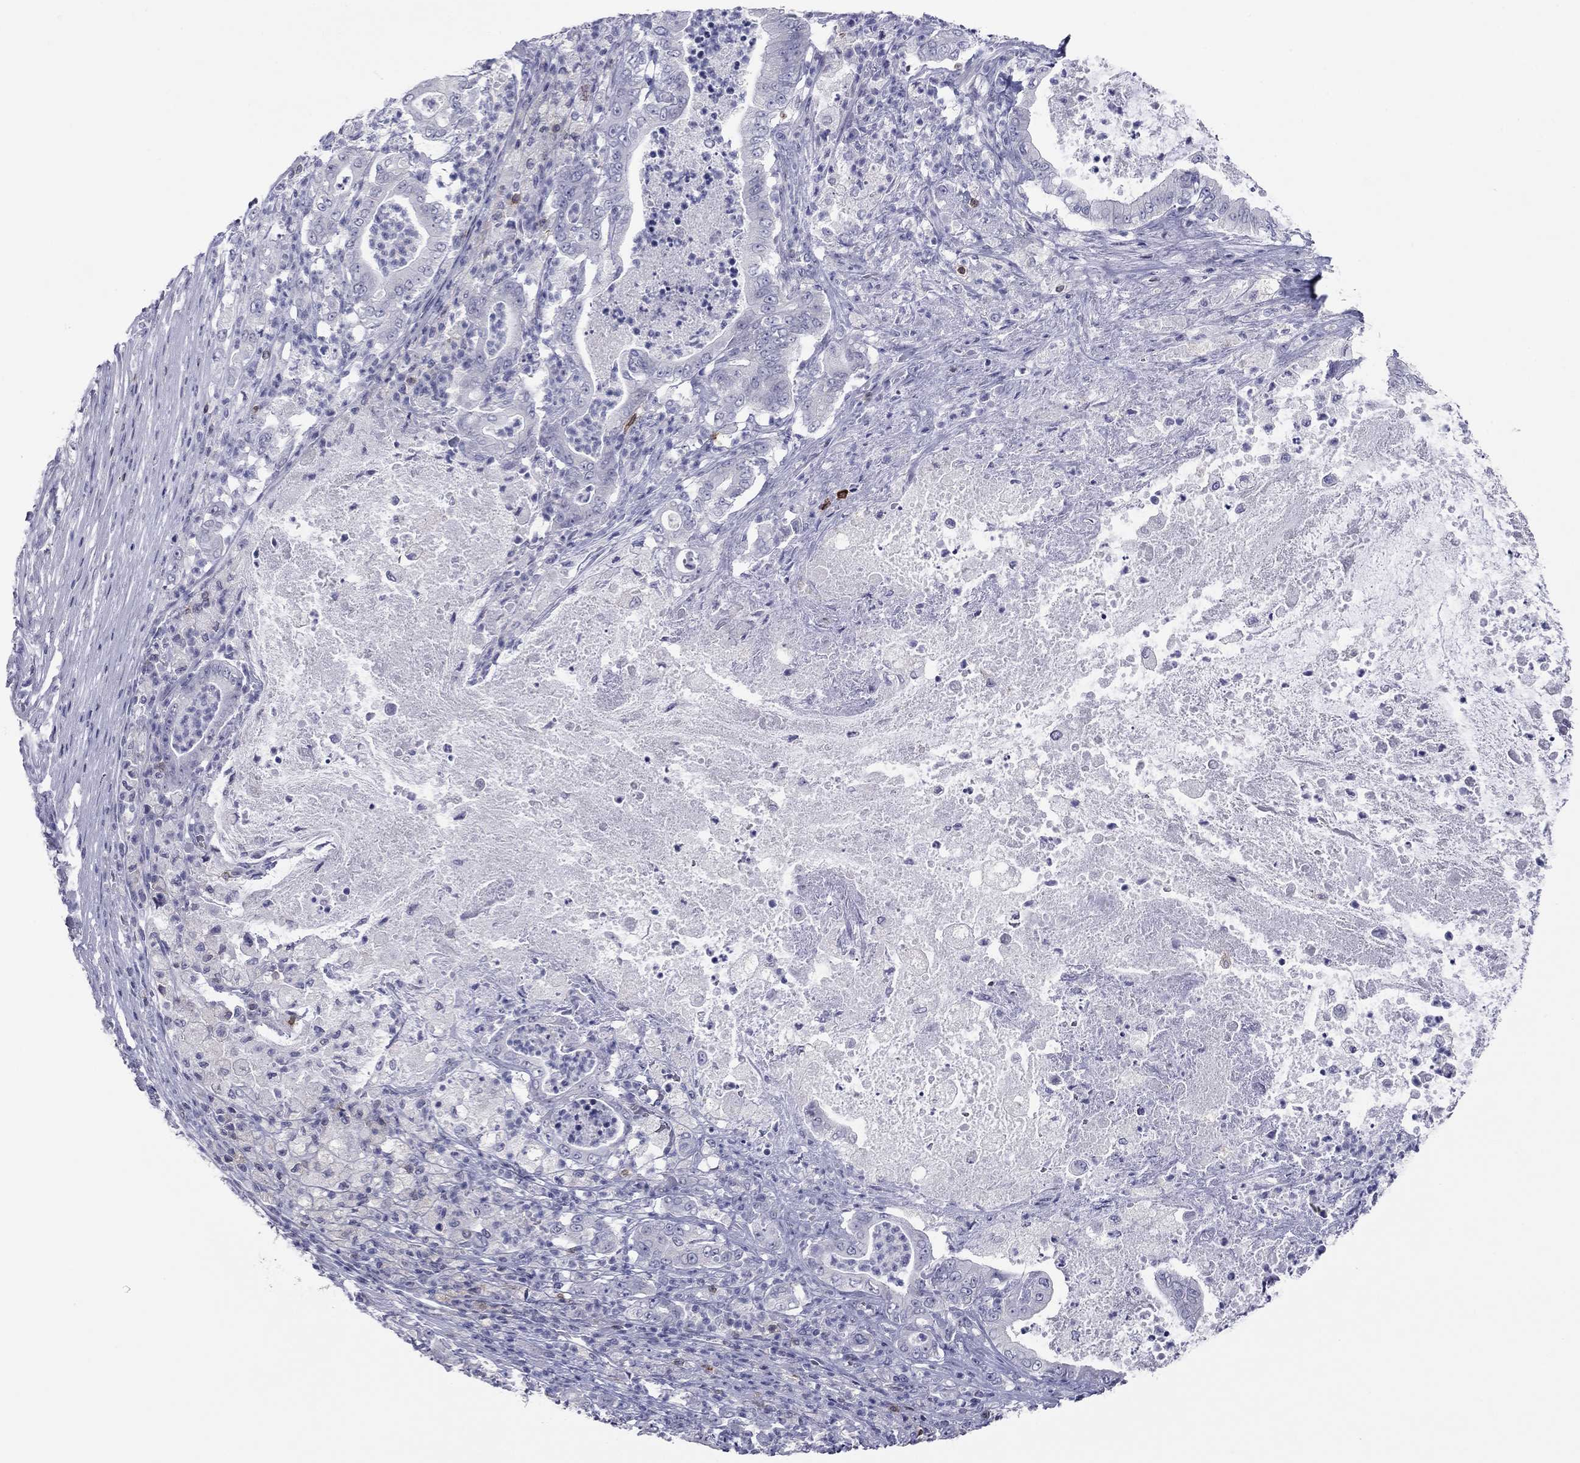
{"staining": {"intensity": "negative", "quantity": "none", "location": "none"}, "tissue": "pancreatic cancer", "cell_type": "Tumor cells", "image_type": "cancer", "snomed": [{"axis": "morphology", "description": "Adenocarcinoma, NOS"}, {"axis": "topography", "description": "Pancreas"}], "caption": "The image reveals no staining of tumor cells in pancreatic cancer.", "gene": "ITGAE", "patient": {"sex": "male", "age": 71}}